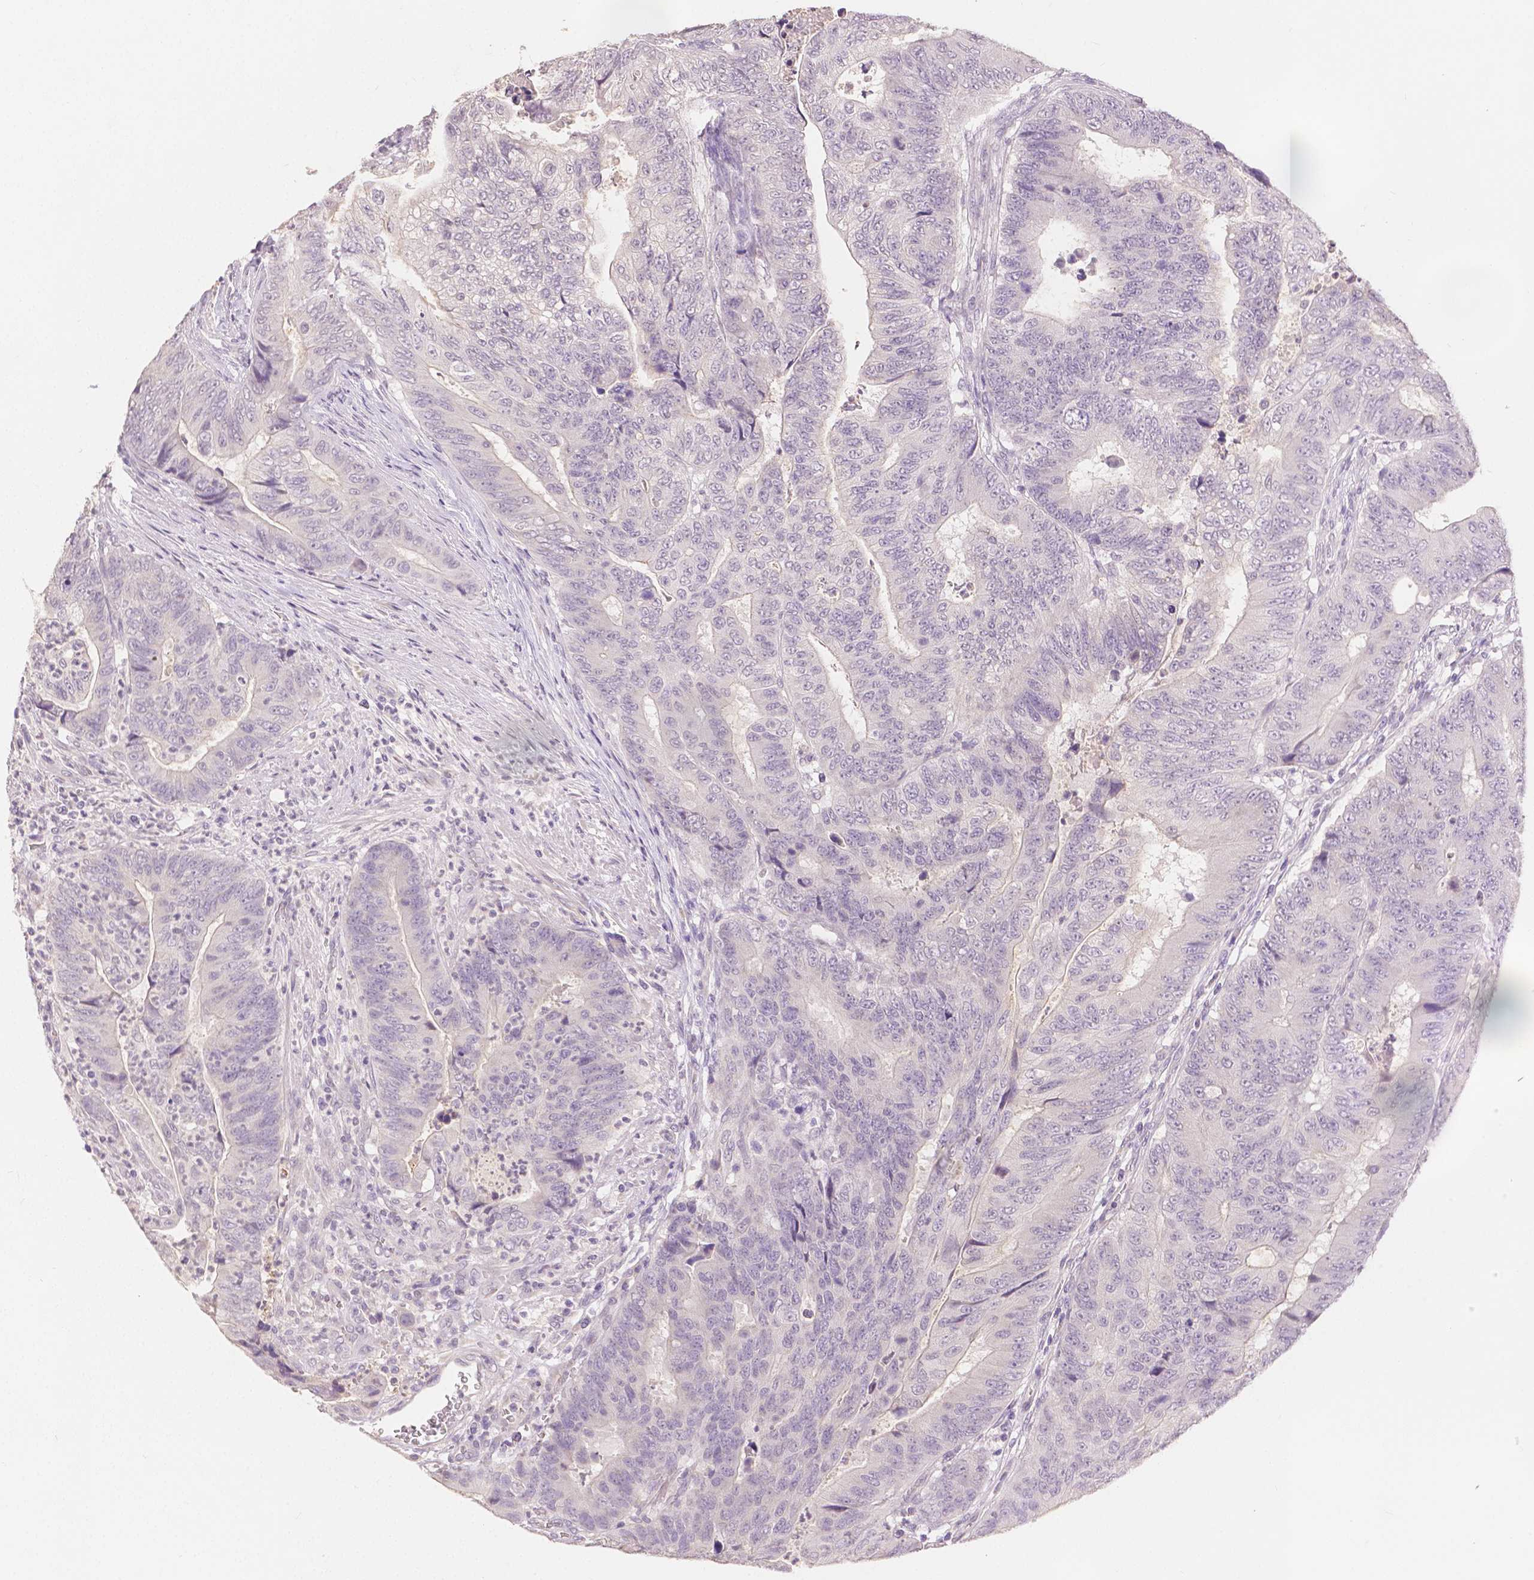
{"staining": {"intensity": "negative", "quantity": "none", "location": "none"}, "tissue": "colorectal cancer", "cell_type": "Tumor cells", "image_type": "cancer", "snomed": [{"axis": "morphology", "description": "Adenocarcinoma, NOS"}, {"axis": "topography", "description": "Colon"}], "caption": "DAB immunohistochemical staining of human colorectal adenocarcinoma demonstrates no significant positivity in tumor cells.", "gene": "TGM1", "patient": {"sex": "female", "age": 48}}